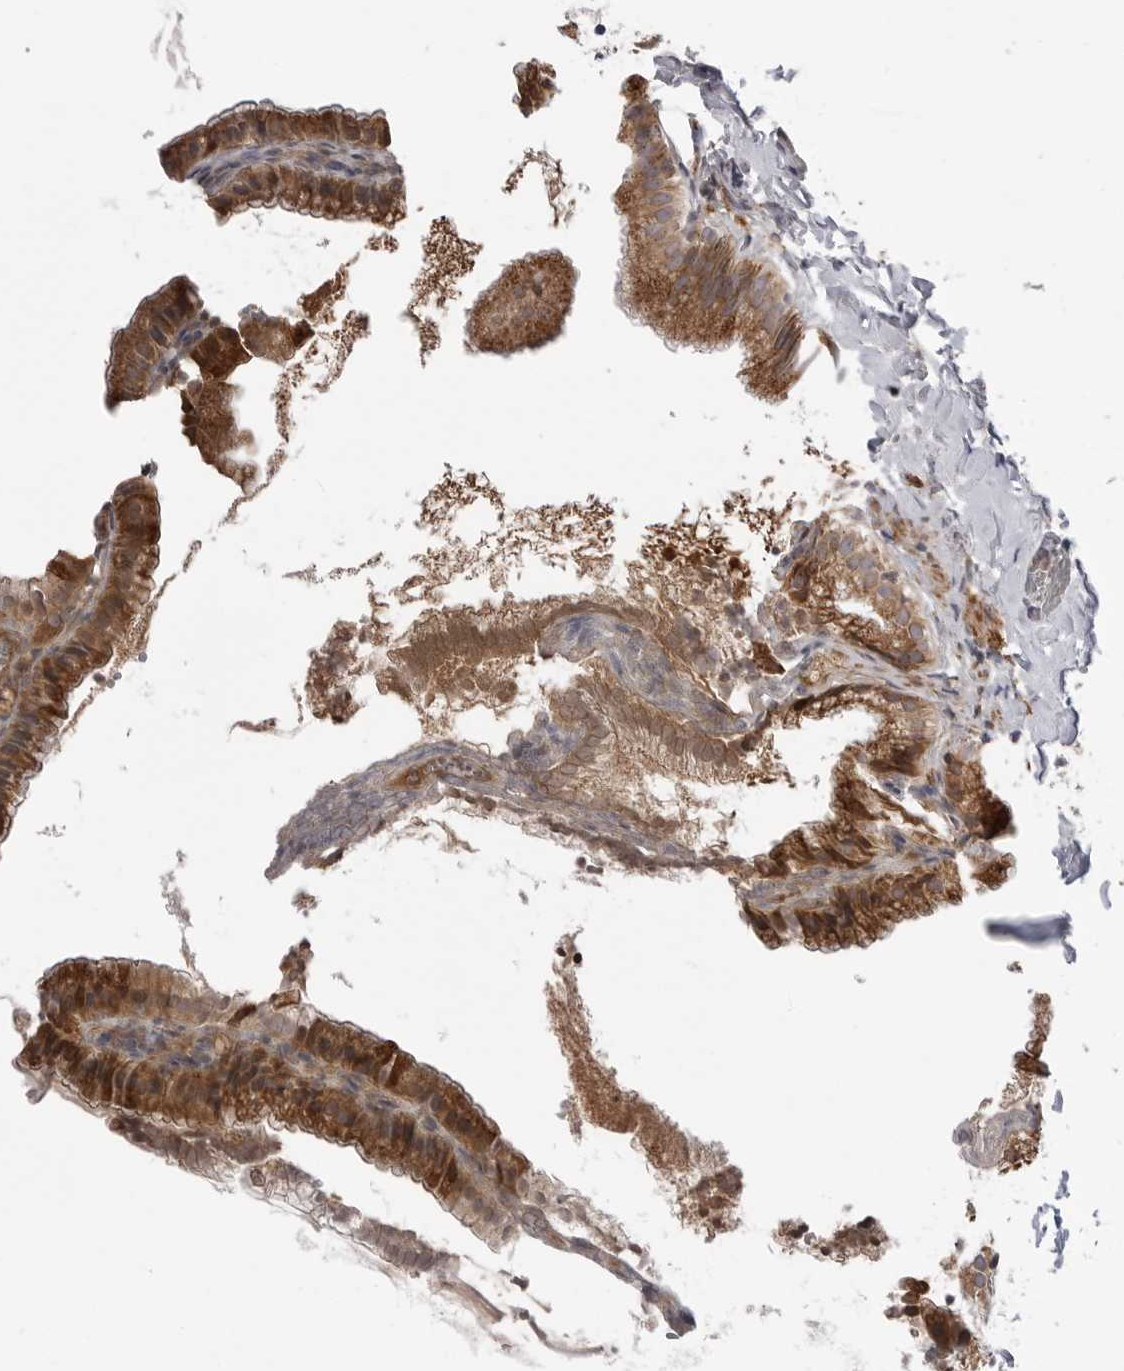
{"staining": {"intensity": "strong", "quantity": ">75%", "location": "cytoplasmic/membranous"}, "tissue": "gallbladder", "cell_type": "Glandular cells", "image_type": "normal", "snomed": [{"axis": "morphology", "description": "Normal tissue, NOS"}, {"axis": "topography", "description": "Gallbladder"}], "caption": "Protein expression analysis of normal human gallbladder reveals strong cytoplasmic/membranous positivity in about >75% of glandular cells. Ihc stains the protein in brown and the nuclei are stained blue.", "gene": "SCP2", "patient": {"sex": "male", "age": 38}}